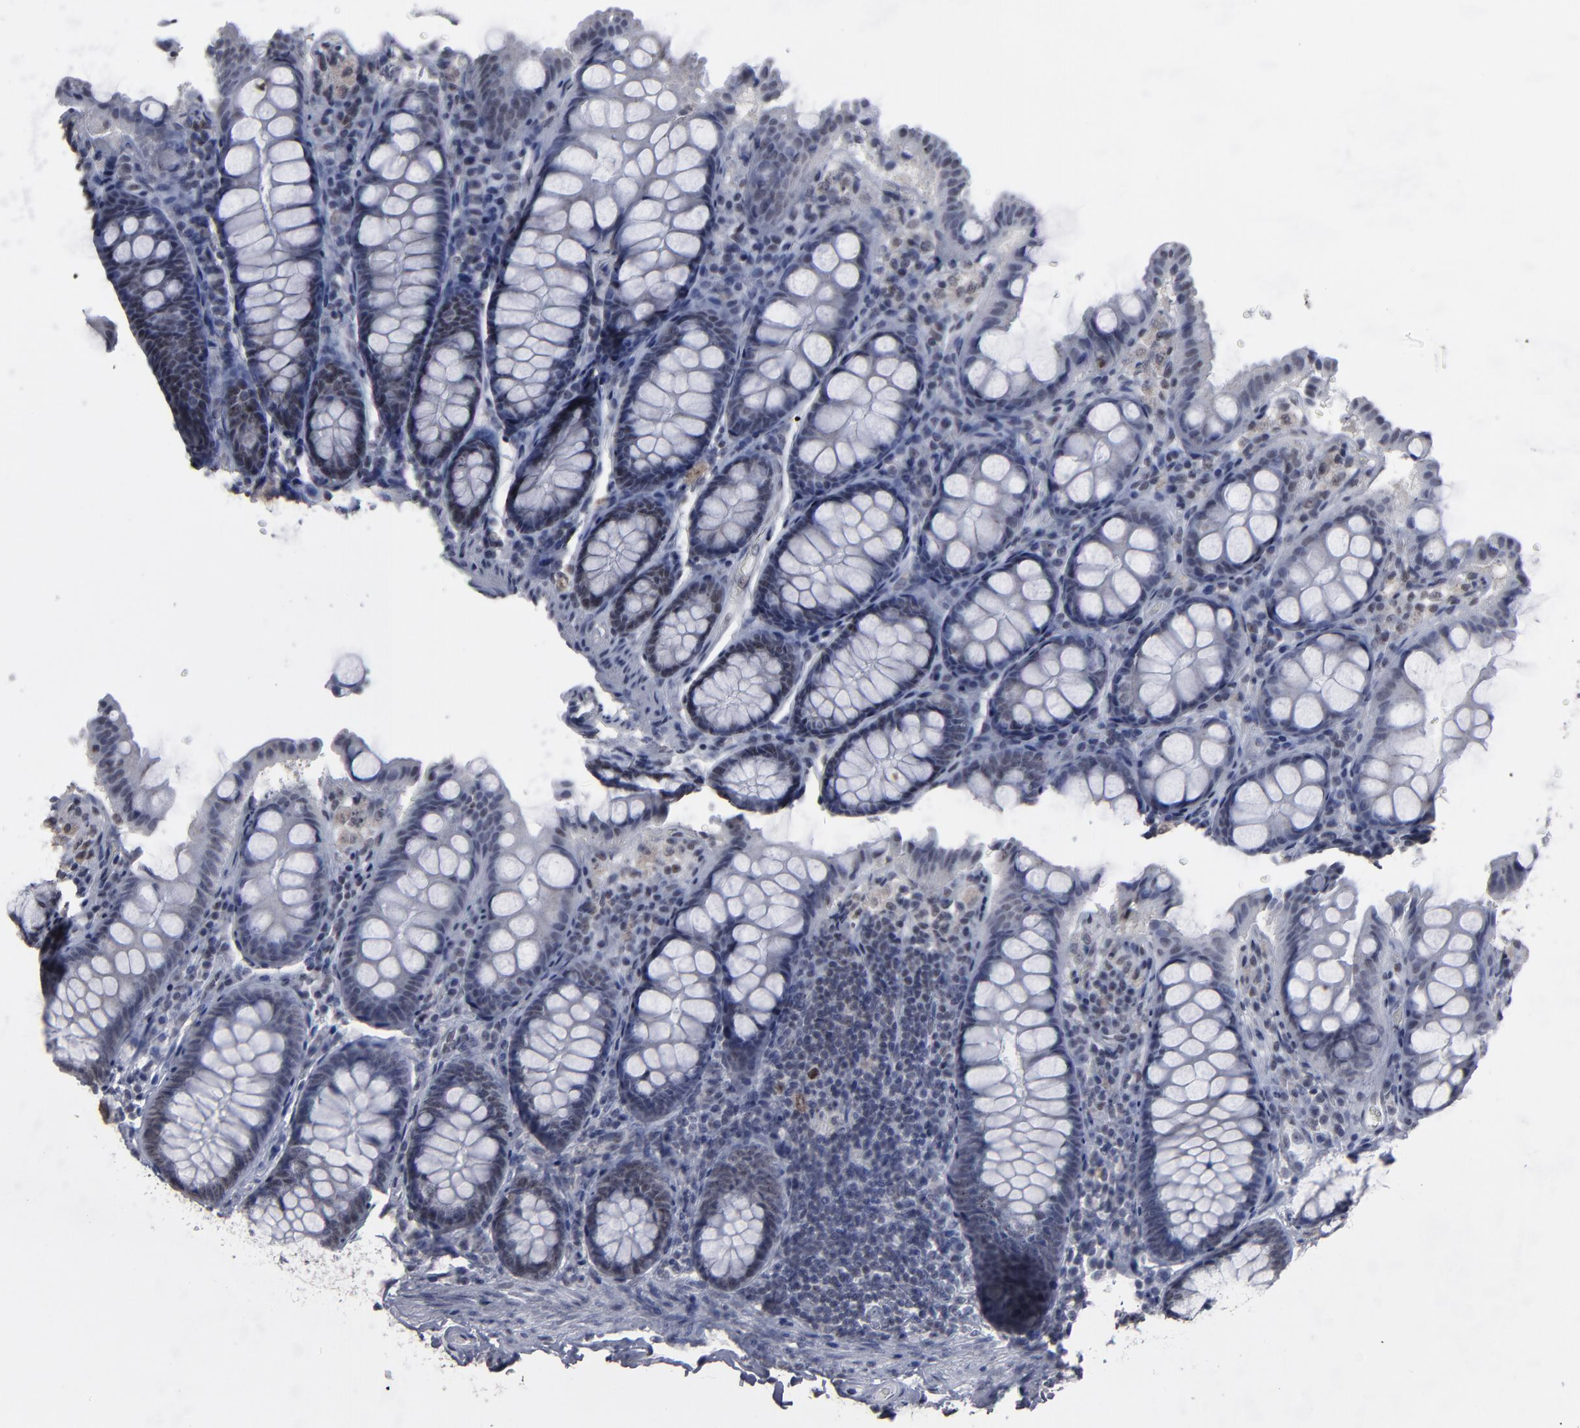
{"staining": {"intensity": "negative", "quantity": "none", "location": "none"}, "tissue": "colon", "cell_type": "Endothelial cells", "image_type": "normal", "snomed": [{"axis": "morphology", "description": "Normal tissue, NOS"}, {"axis": "topography", "description": "Colon"}], "caption": "DAB (3,3'-diaminobenzidine) immunohistochemical staining of benign human colon shows no significant staining in endothelial cells. (Brightfield microscopy of DAB immunohistochemistry at high magnification).", "gene": "SSRP1", "patient": {"sex": "female", "age": 61}}